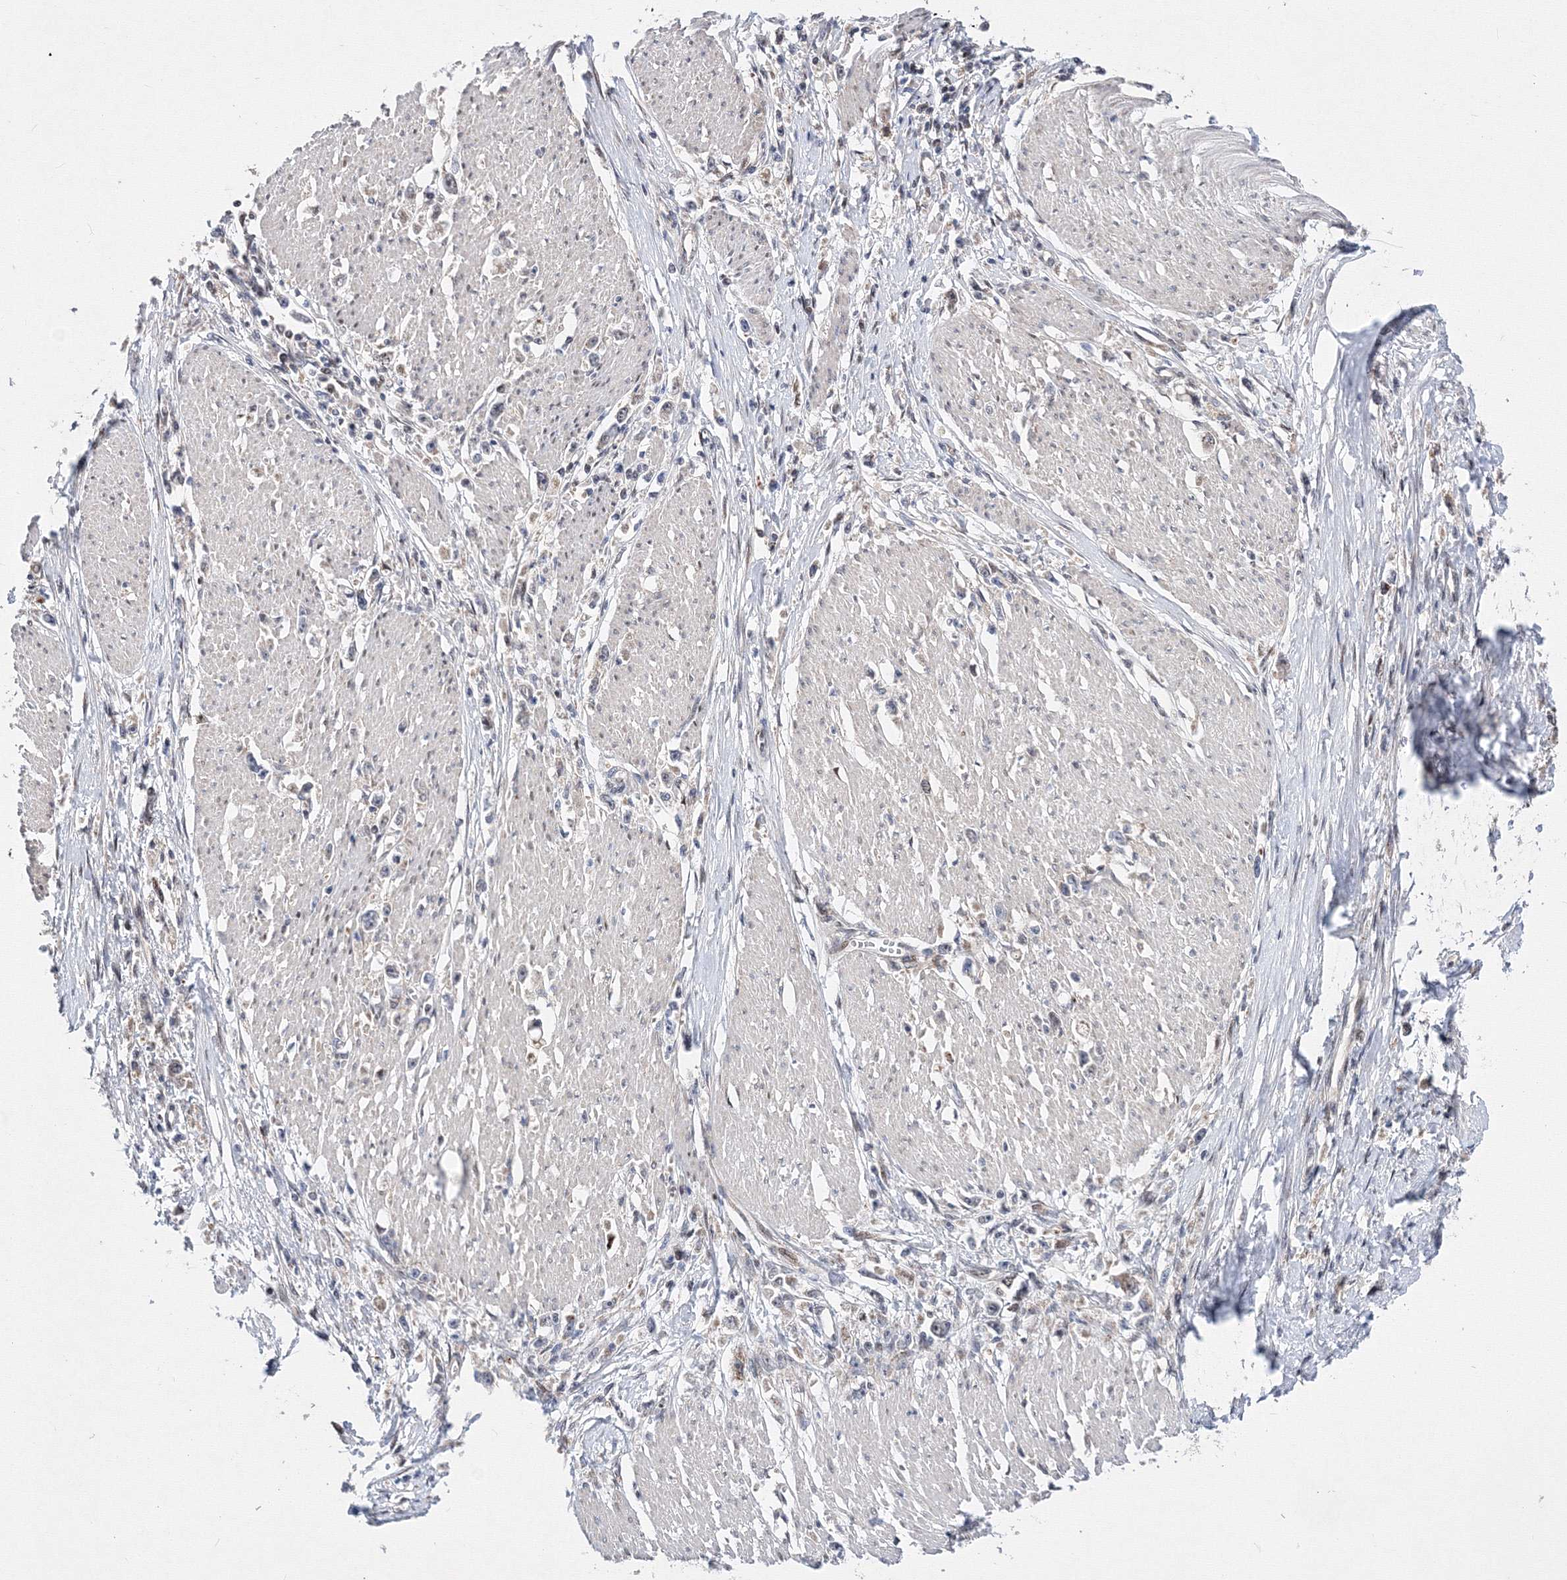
{"staining": {"intensity": "negative", "quantity": "none", "location": "none"}, "tissue": "stomach cancer", "cell_type": "Tumor cells", "image_type": "cancer", "snomed": [{"axis": "morphology", "description": "Adenocarcinoma, NOS"}, {"axis": "topography", "description": "Stomach"}], "caption": "The photomicrograph displays no significant staining in tumor cells of stomach adenocarcinoma.", "gene": "GPN1", "patient": {"sex": "female", "age": 59}}